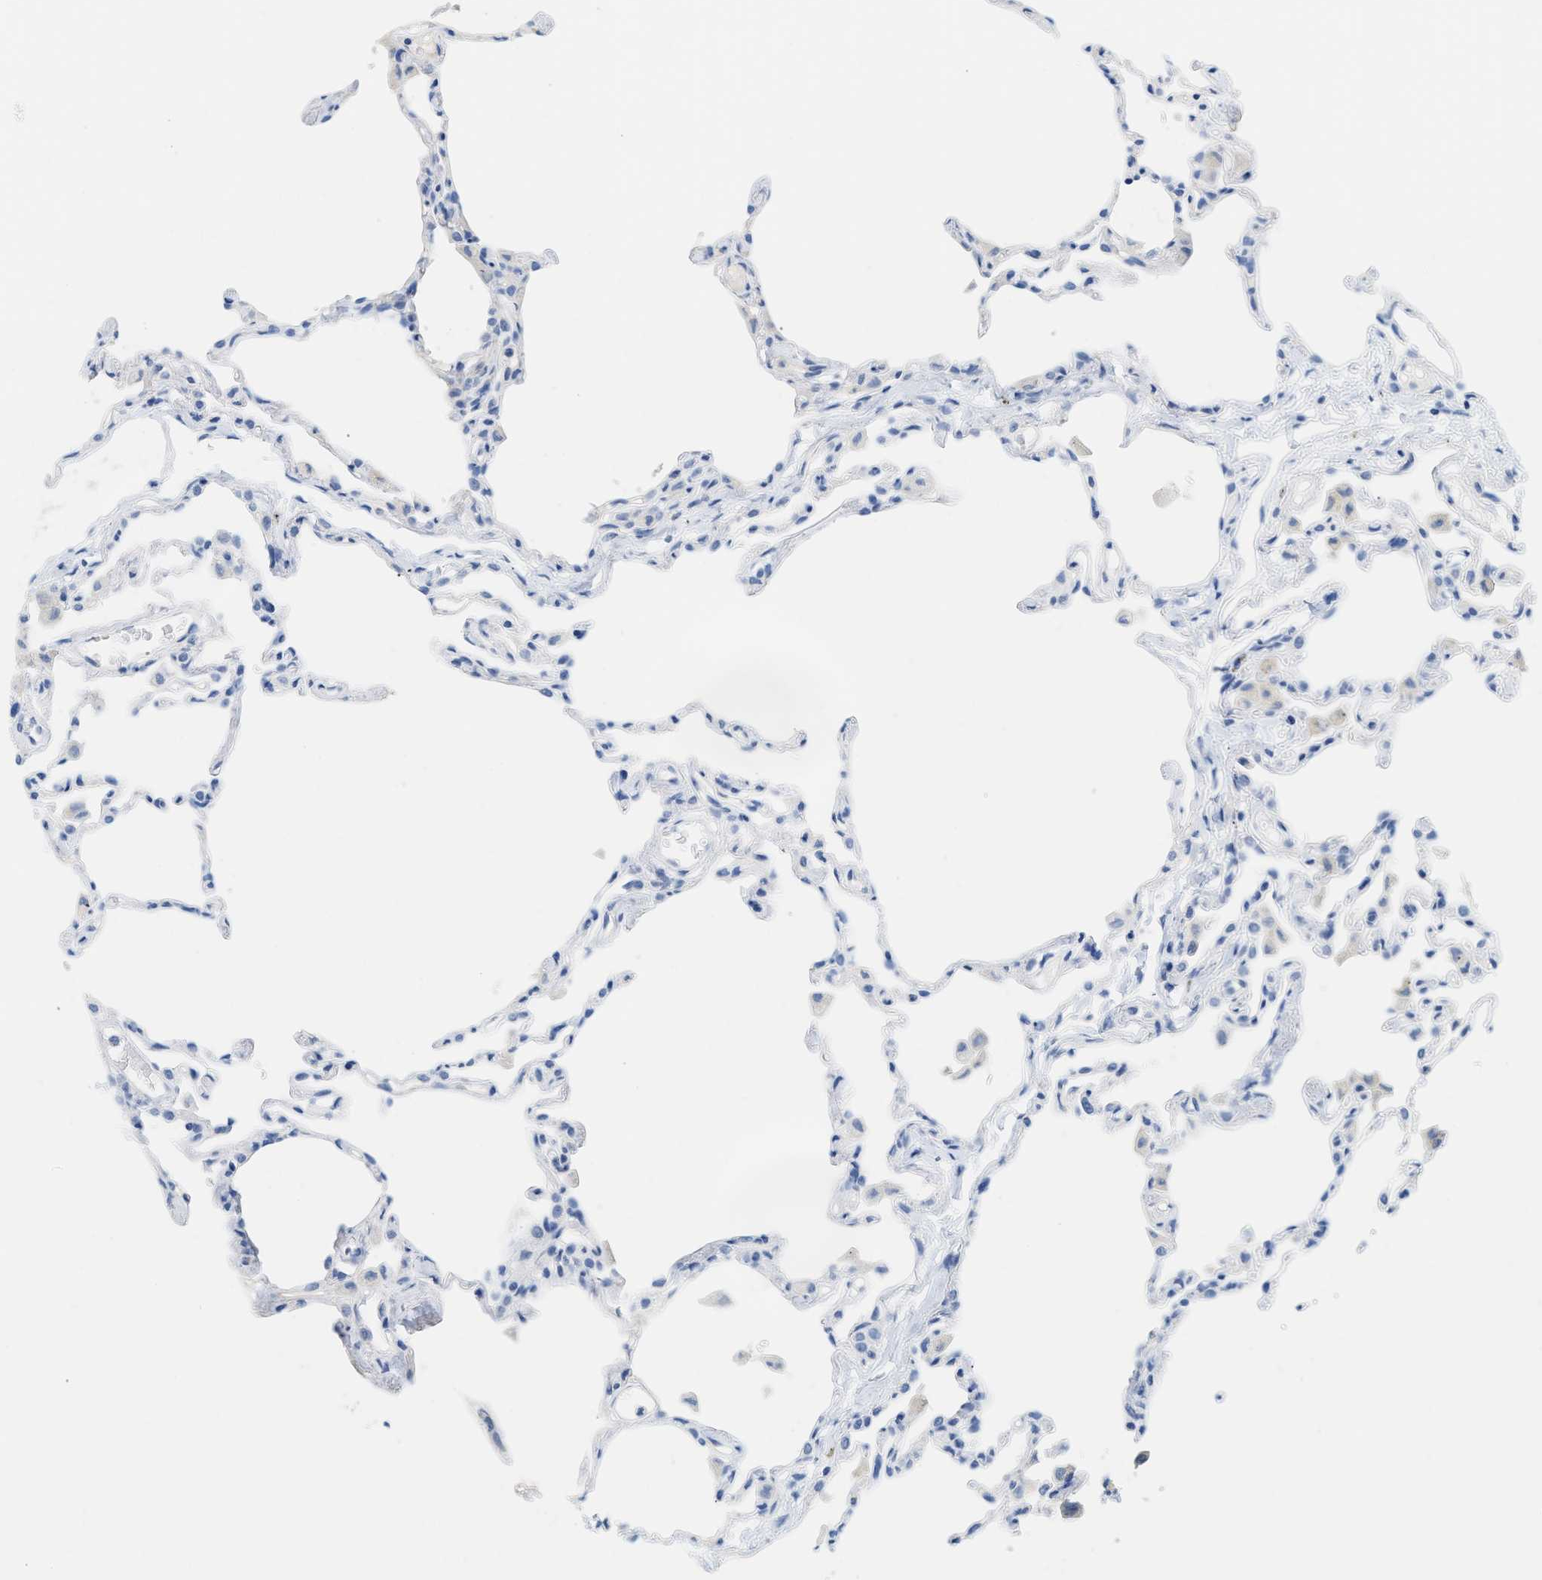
{"staining": {"intensity": "negative", "quantity": "none", "location": "none"}, "tissue": "lung", "cell_type": "Alveolar cells", "image_type": "normal", "snomed": [{"axis": "morphology", "description": "Normal tissue, NOS"}, {"axis": "topography", "description": "Lung"}], "caption": "This histopathology image is of normal lung stained with immunohistochemistry (IHC) to label a protein in brown with the nuclei are counter-stained blue. There is no positivity in alveolar cells.", "gene": "PAPPA", "patient": {"sex": "female", "age": 49}}